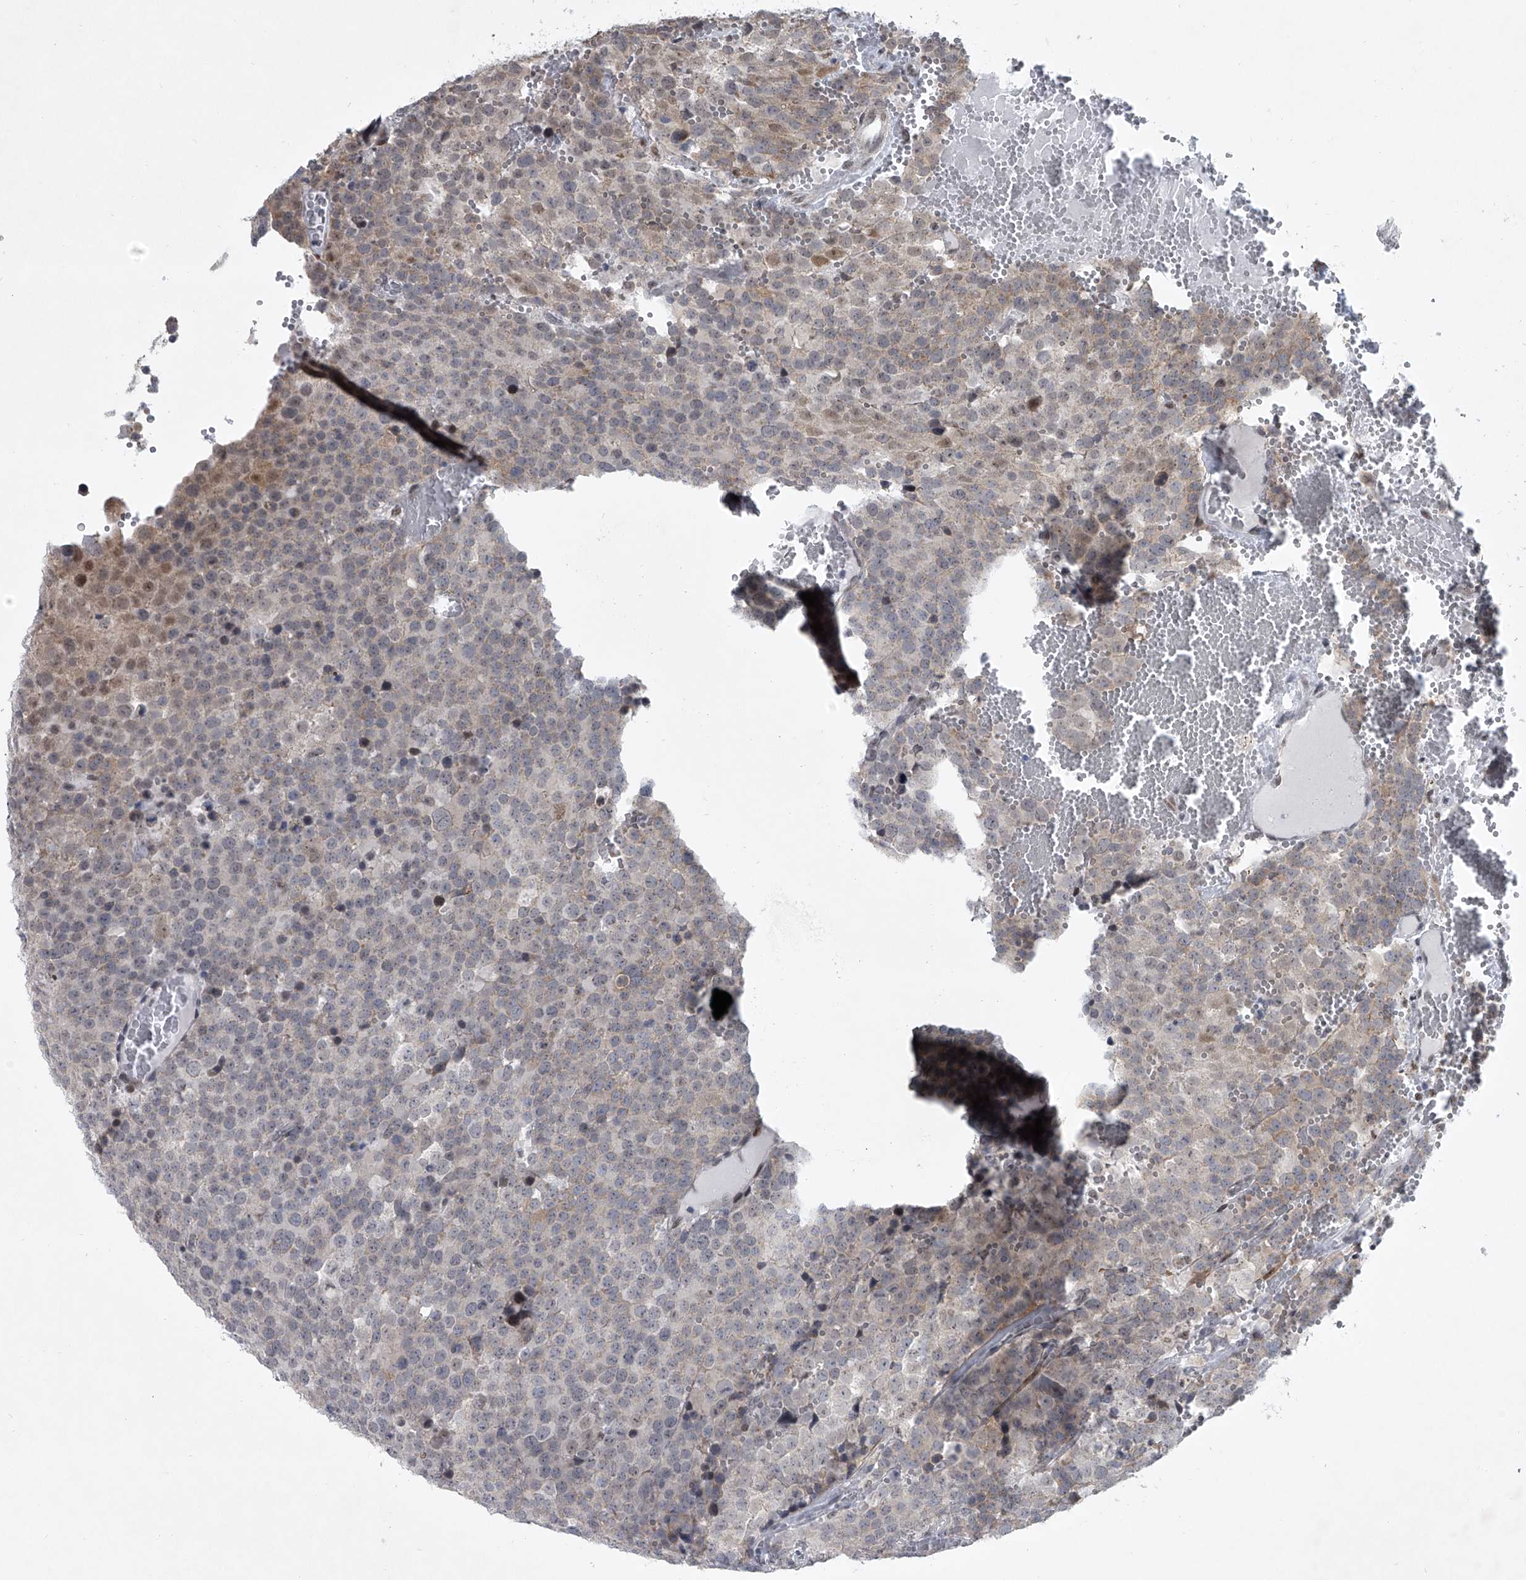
{"staining": {"intensity": "moderate", "quantity": "<25%", "location": "nuclear"}, "tissue": "testis cancer", "cell_type": "Tumor cells", "image_type": "cancer", "snomed": [{"axis": "morphology", "description": "Seminoma, NOS"}, {"axis": "topography", "description": "Testis"}], "caption": "Testis cancer tissue reveals moderate nuclear expression in approximately <25% of tumor cells", "gene": "MLLT1", "patient": {"sex": "male", "age": 71}}